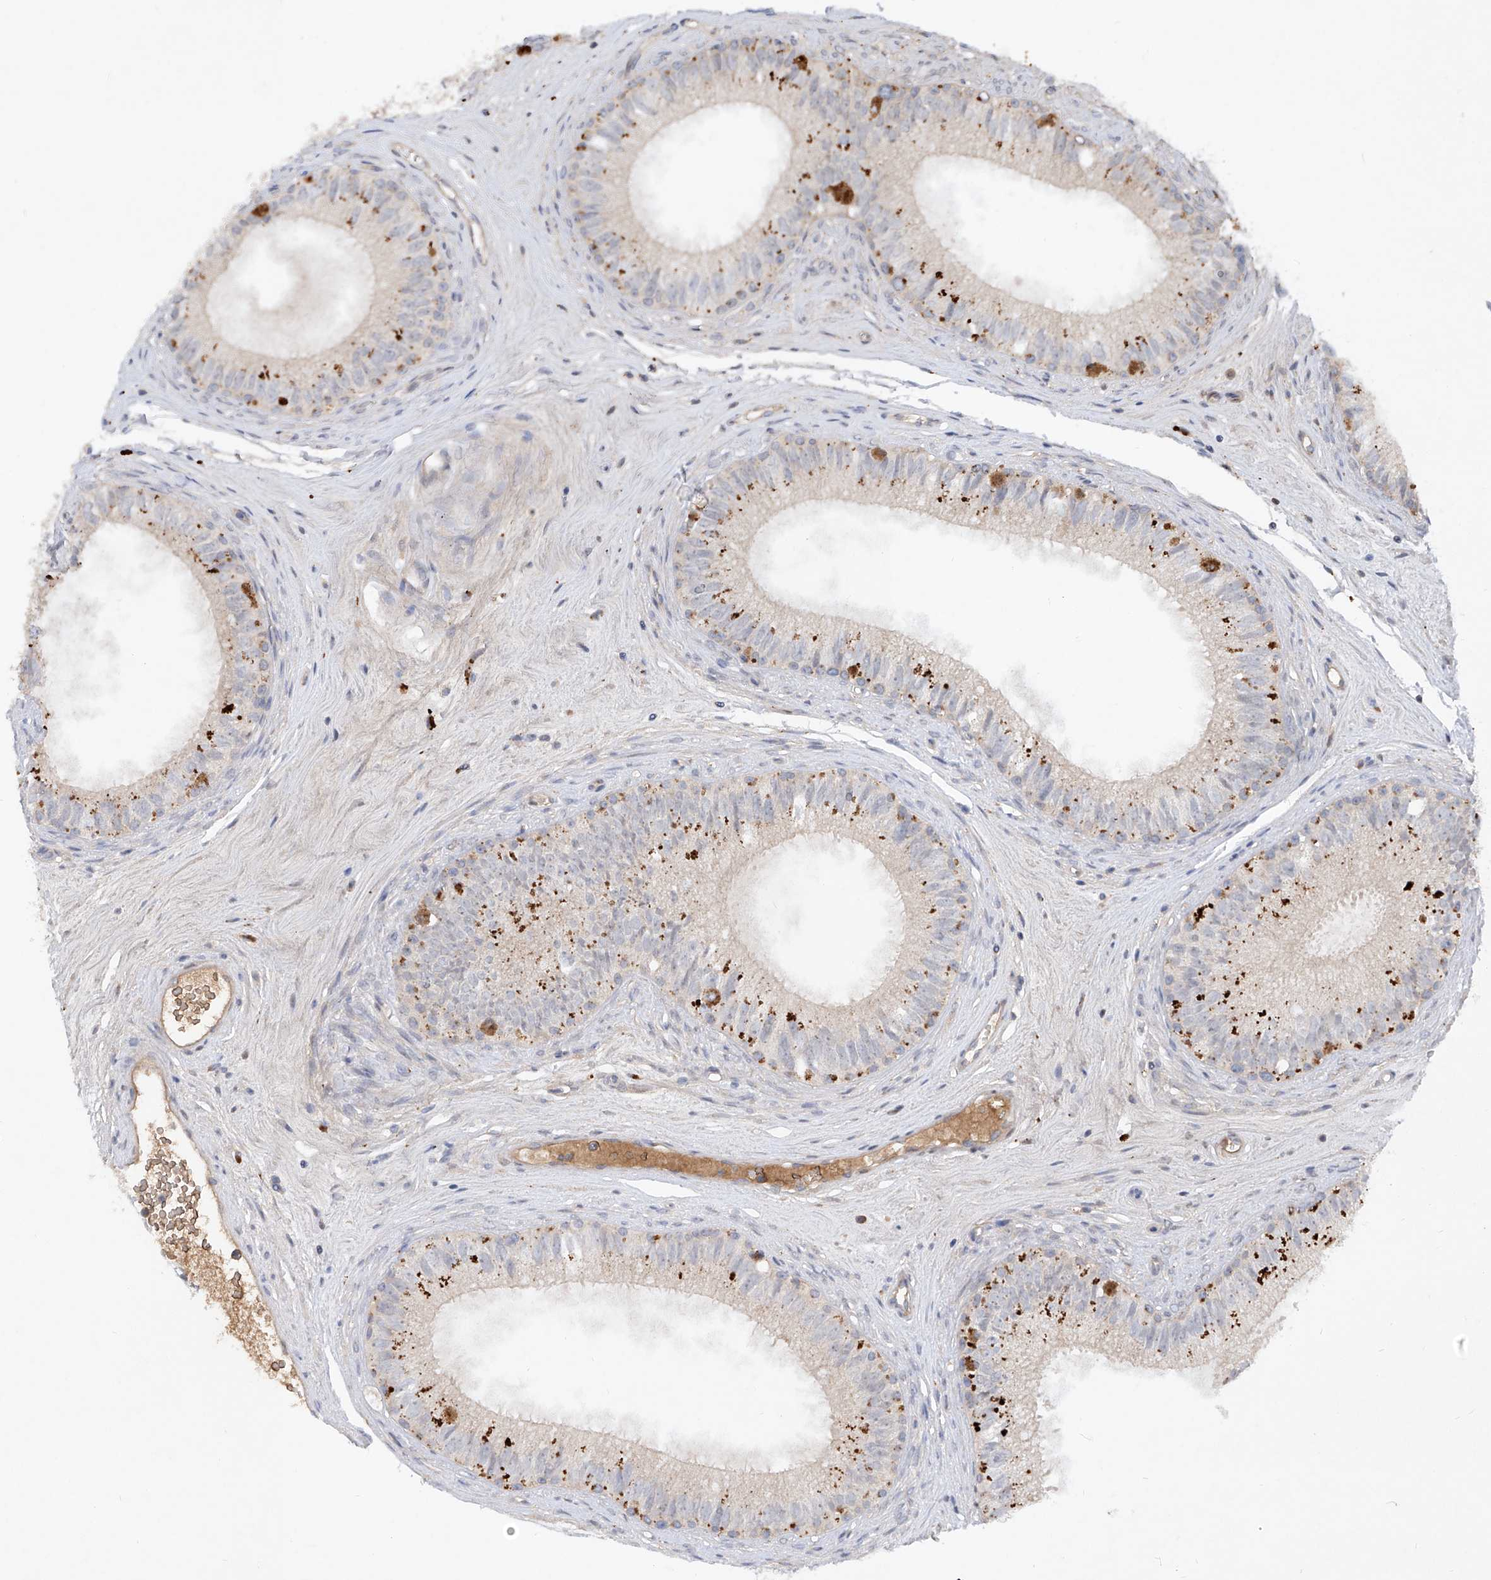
{"staining": {"intensity": "moderate", "quantity": "25%-75%", "location": "cytoplasmic/membranous"}, "tissue": "epididymis", "cell_type": "Glandular cells", "image_type": "normal", "snomed": [{"axis": "morphology", "description": "Normal tissue, NOS"}, {"axis": "topography", "description": "Epididymis"}], "caption": "A micrograph of epididymis stained for a protein demonstrates moderate cytoplasmic/membranous brown staining in glandular cells. The protein is shown in brown color, while the nuclei are stained blue.", "gene": "FAM135A", "patient": {"sex": "male", "age": 71}}